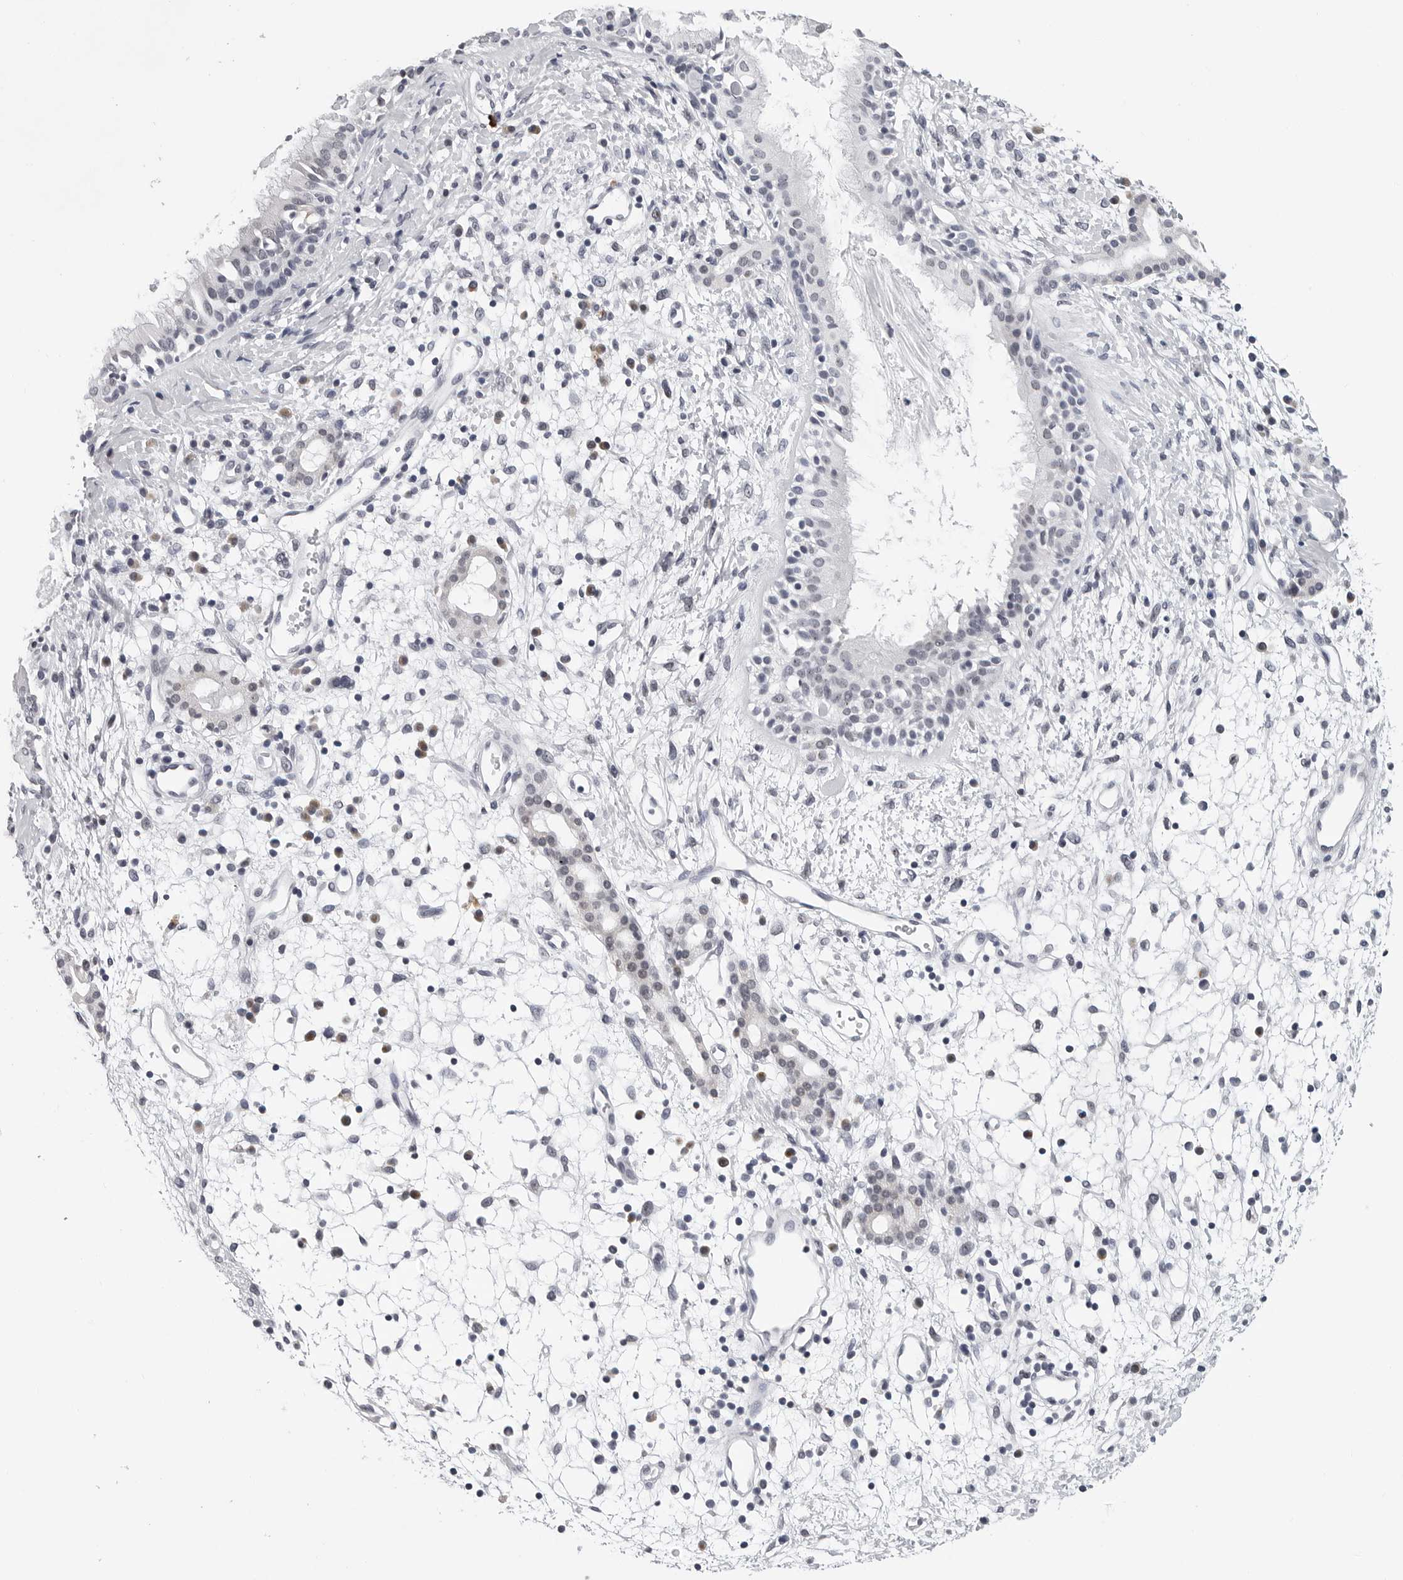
{"staining": {"intensity": "moderate", "quantity": "<25%", "location": "nuclear"}, "tissue": "nasopharynx", "cell_type": "Respiratory epithelial cells", "image_type": "normal", "snomed": [{"axis": "morphology", "description": "Normal tissue, NOS"}, {"axis": "topography", "description": "Nasopharynx"}], "caption": "Protein staining shows moderate nuclear positivity in approximately <25% of respiratory epithelial cells in unremarkable nasopharynx.", "gene": "GNL2", "patient": {"sex": "male", "age": 22}}